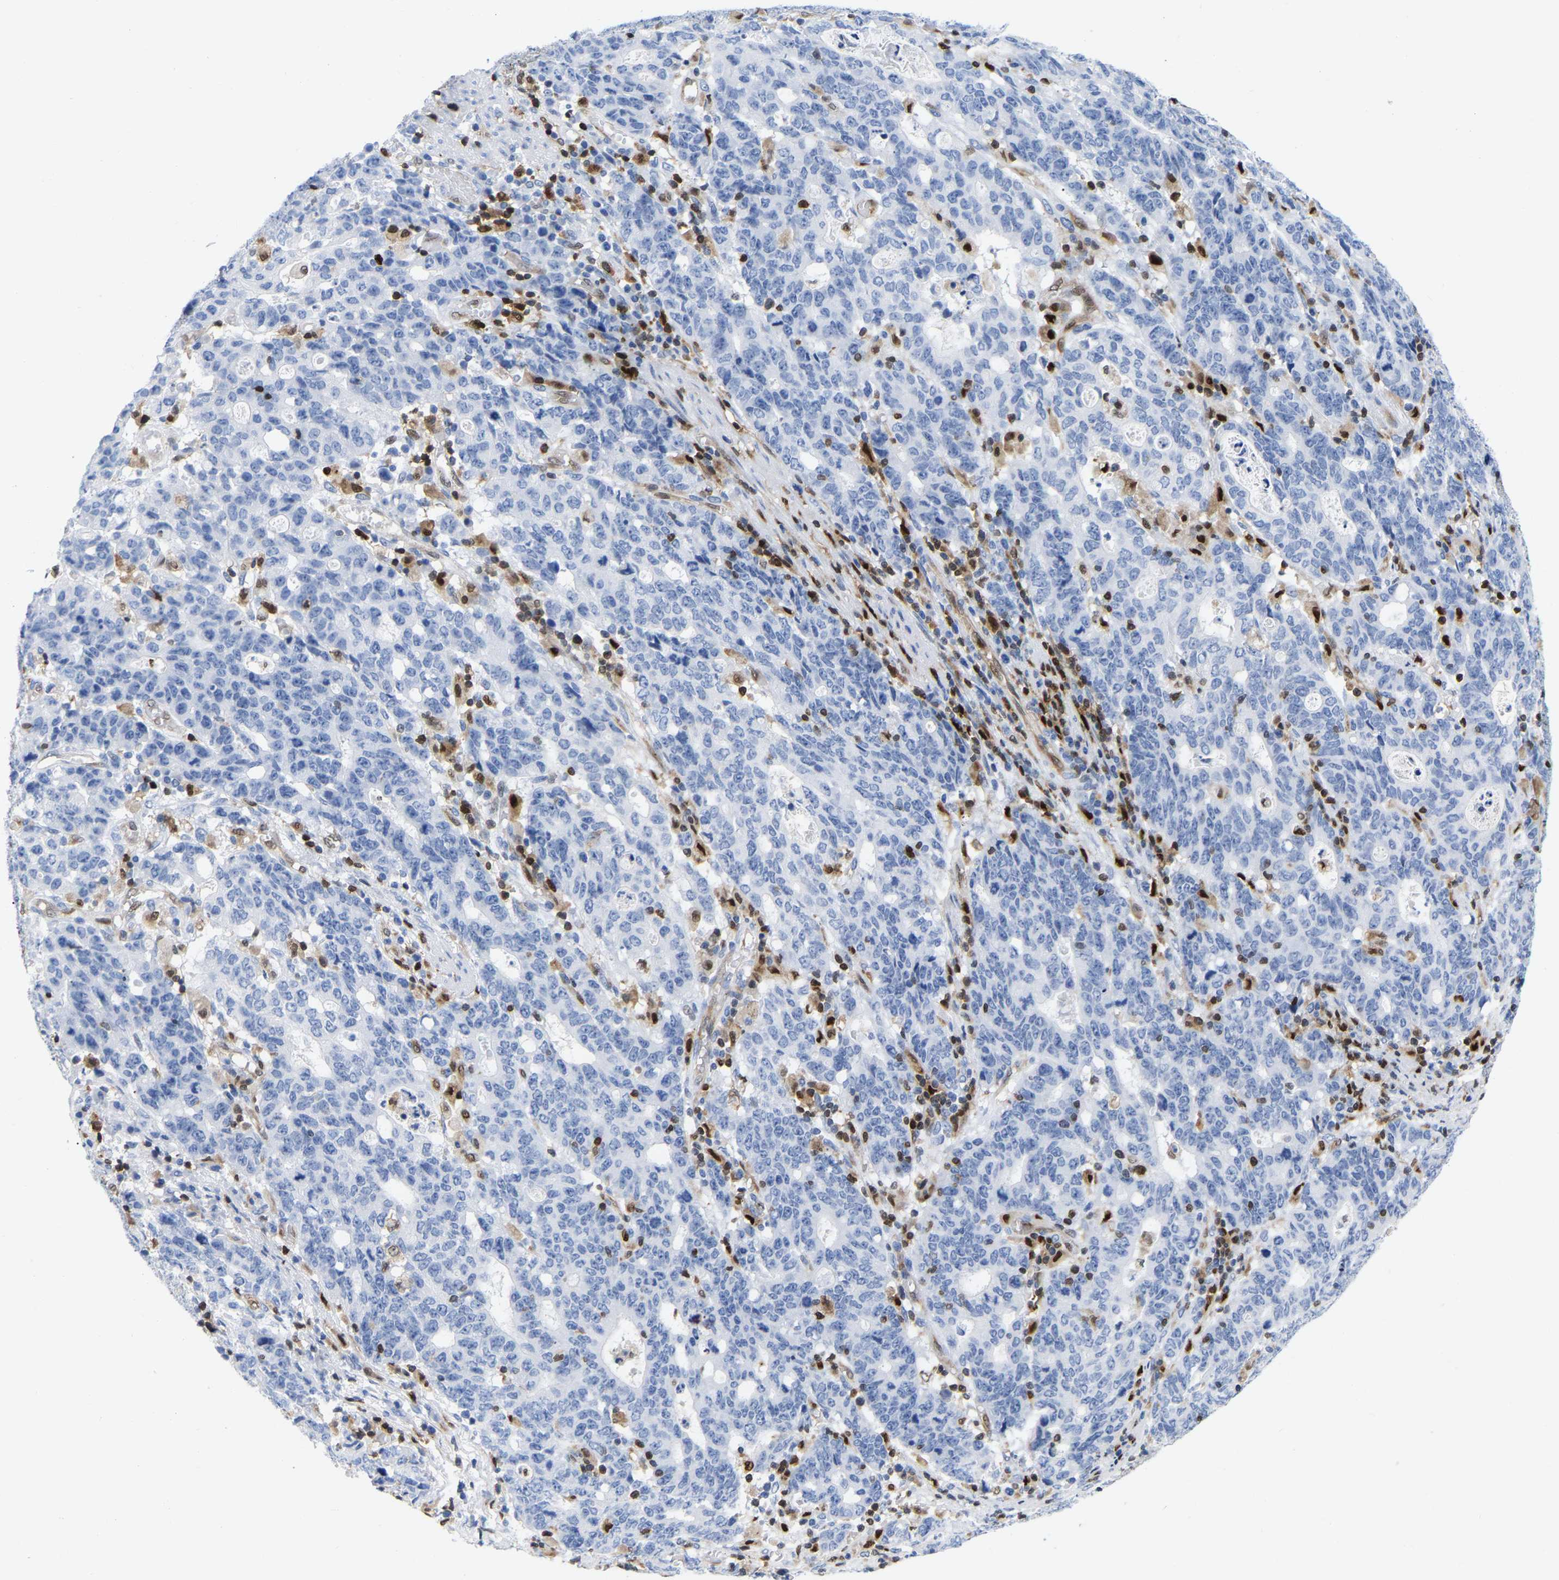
{"staining": {"intensity": "negative", "quantity": "none", "location": "none"}, "tissue": "stomach cancer", "cell_type": "Tumor cells", "image_type": "cancer", "snomed": [{"axis": "morphology", "description": "Adenocarcinoma, NOS"}, {"axis": "topography", "description": "Stomach, upper"}], "caption": "Human stomach cancer (adenocarcinoma) stained for a protein using IHC reveals no positivity in tumor cells.", "gene": "GIMAP4", "patient": {"sex": "male", "age": 69}}